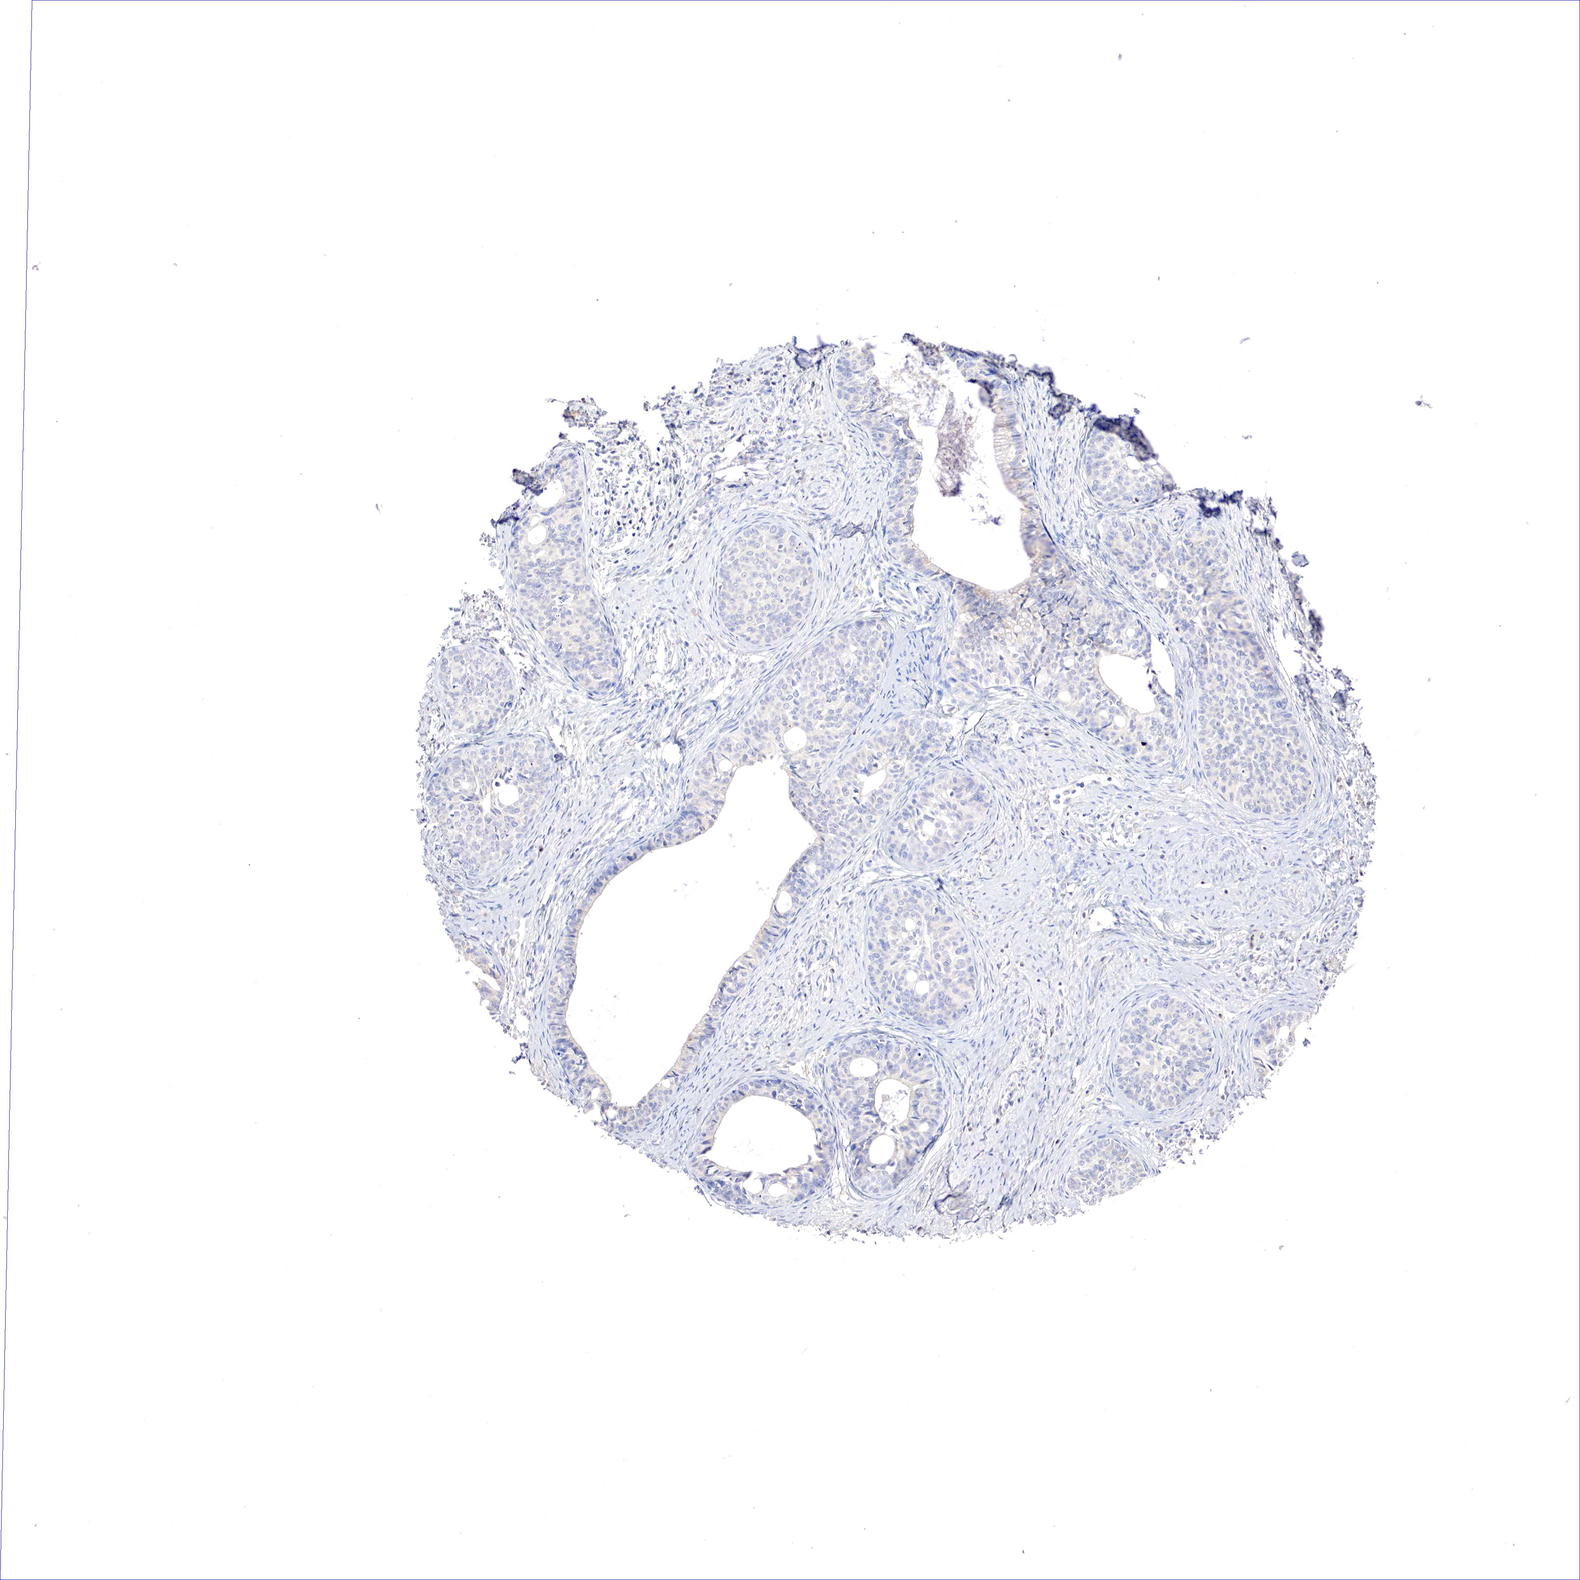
{"staining": {"intensity": "weak", "quantity": "<25%", "location": "cytoplasmic/membranous"}, "tissue": "cervical cancer", "cell_type": "Tumor cells", "image_type": "cancer", "snomed": [{"axis": "morphology", "description": "Squamous cell carcinoma, NOS"}, {"axis": "topography", "description": "Cervix"}], "caption": "Immunohistochemistry (IHC) of cervical cancer exhibits no positivity in tumor cells.", "gene": "GATA1", "patient": {"sex": "female", "age": 34}}